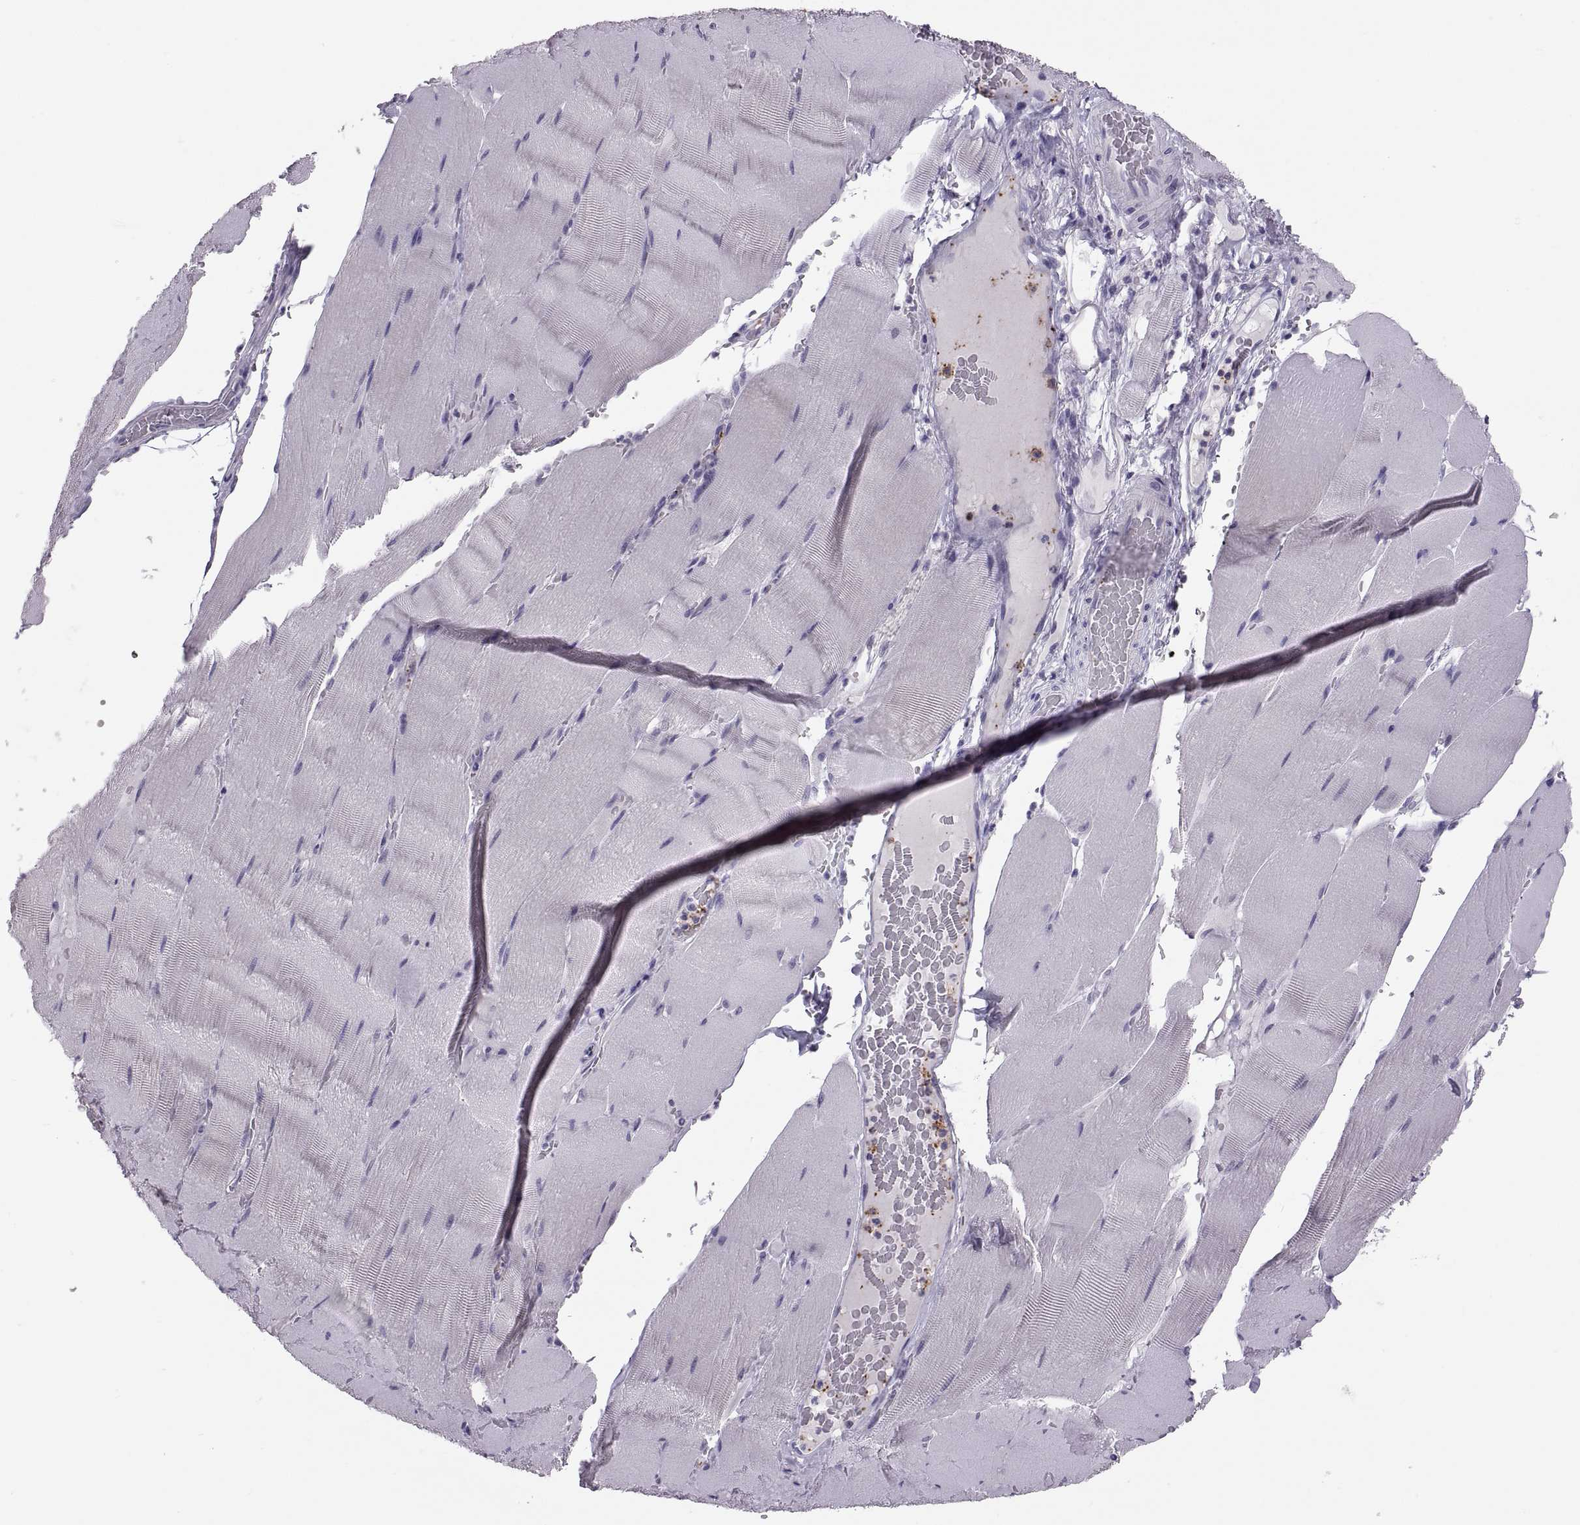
{"staining": {"intensity": "negative", "quantity": "none", "location": "none"}, "tissue": "skeletal muscle", "cell_type": "Myocytes", "image_type": "normal", "snomed": [{"axis": "morphology", "description": "Normal tissue, NOS"}, {"axis": "topography", "description": "Skeletal muscle"}], "caption": "An image of skeletal muscle stained for a protein displays no brown staining in myocytes.", "gene": "TTC21A", "patient": {"sex": "male", "age": 56}}